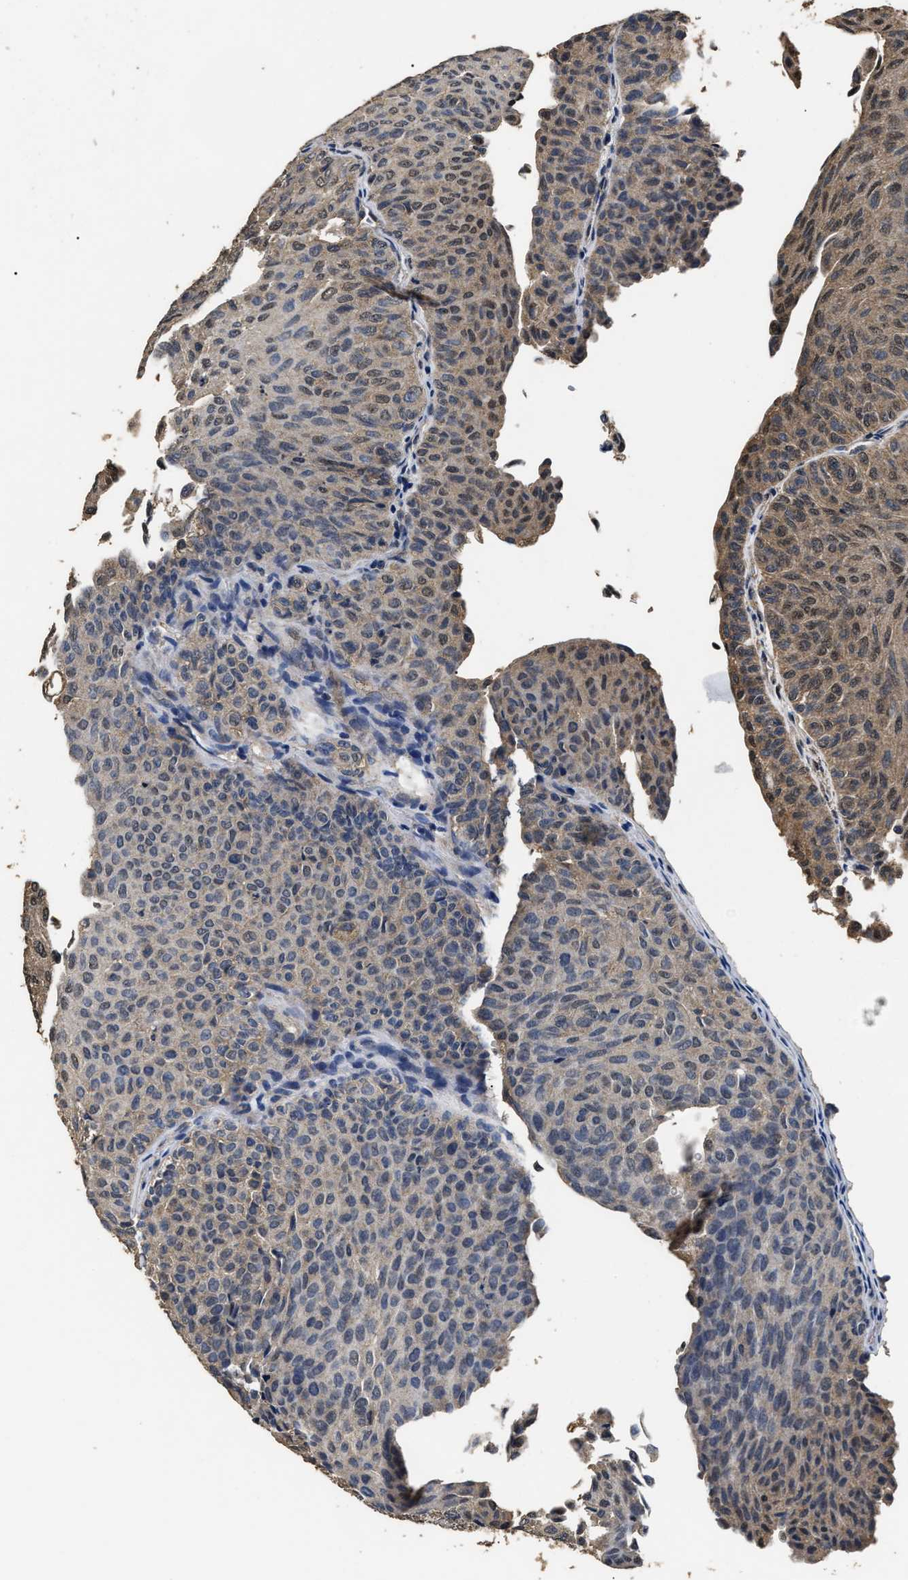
{"staining": {"intensity": "weak", "quantity": ">75%", "location": "cytoplasmic/membranous,nuclear"}, "tissue": "urothelial cancer", "cell_type": "Tumor cells", "image_type": "cancer", "snomed": [{"axis": "morphology", "description": "Urothelial carcinoma, Low grade"}, {"axis": "topography", "description": "Urinary bladder"}], "caption": "Urothelial cancer stained with immunohistochemistry exhibits weak cytoplasmic/membranous and nuclear staining in approximately >75% of tumor cells.", "gene": "PSMD8", "patient": {"sex": "male", "age": 78}}